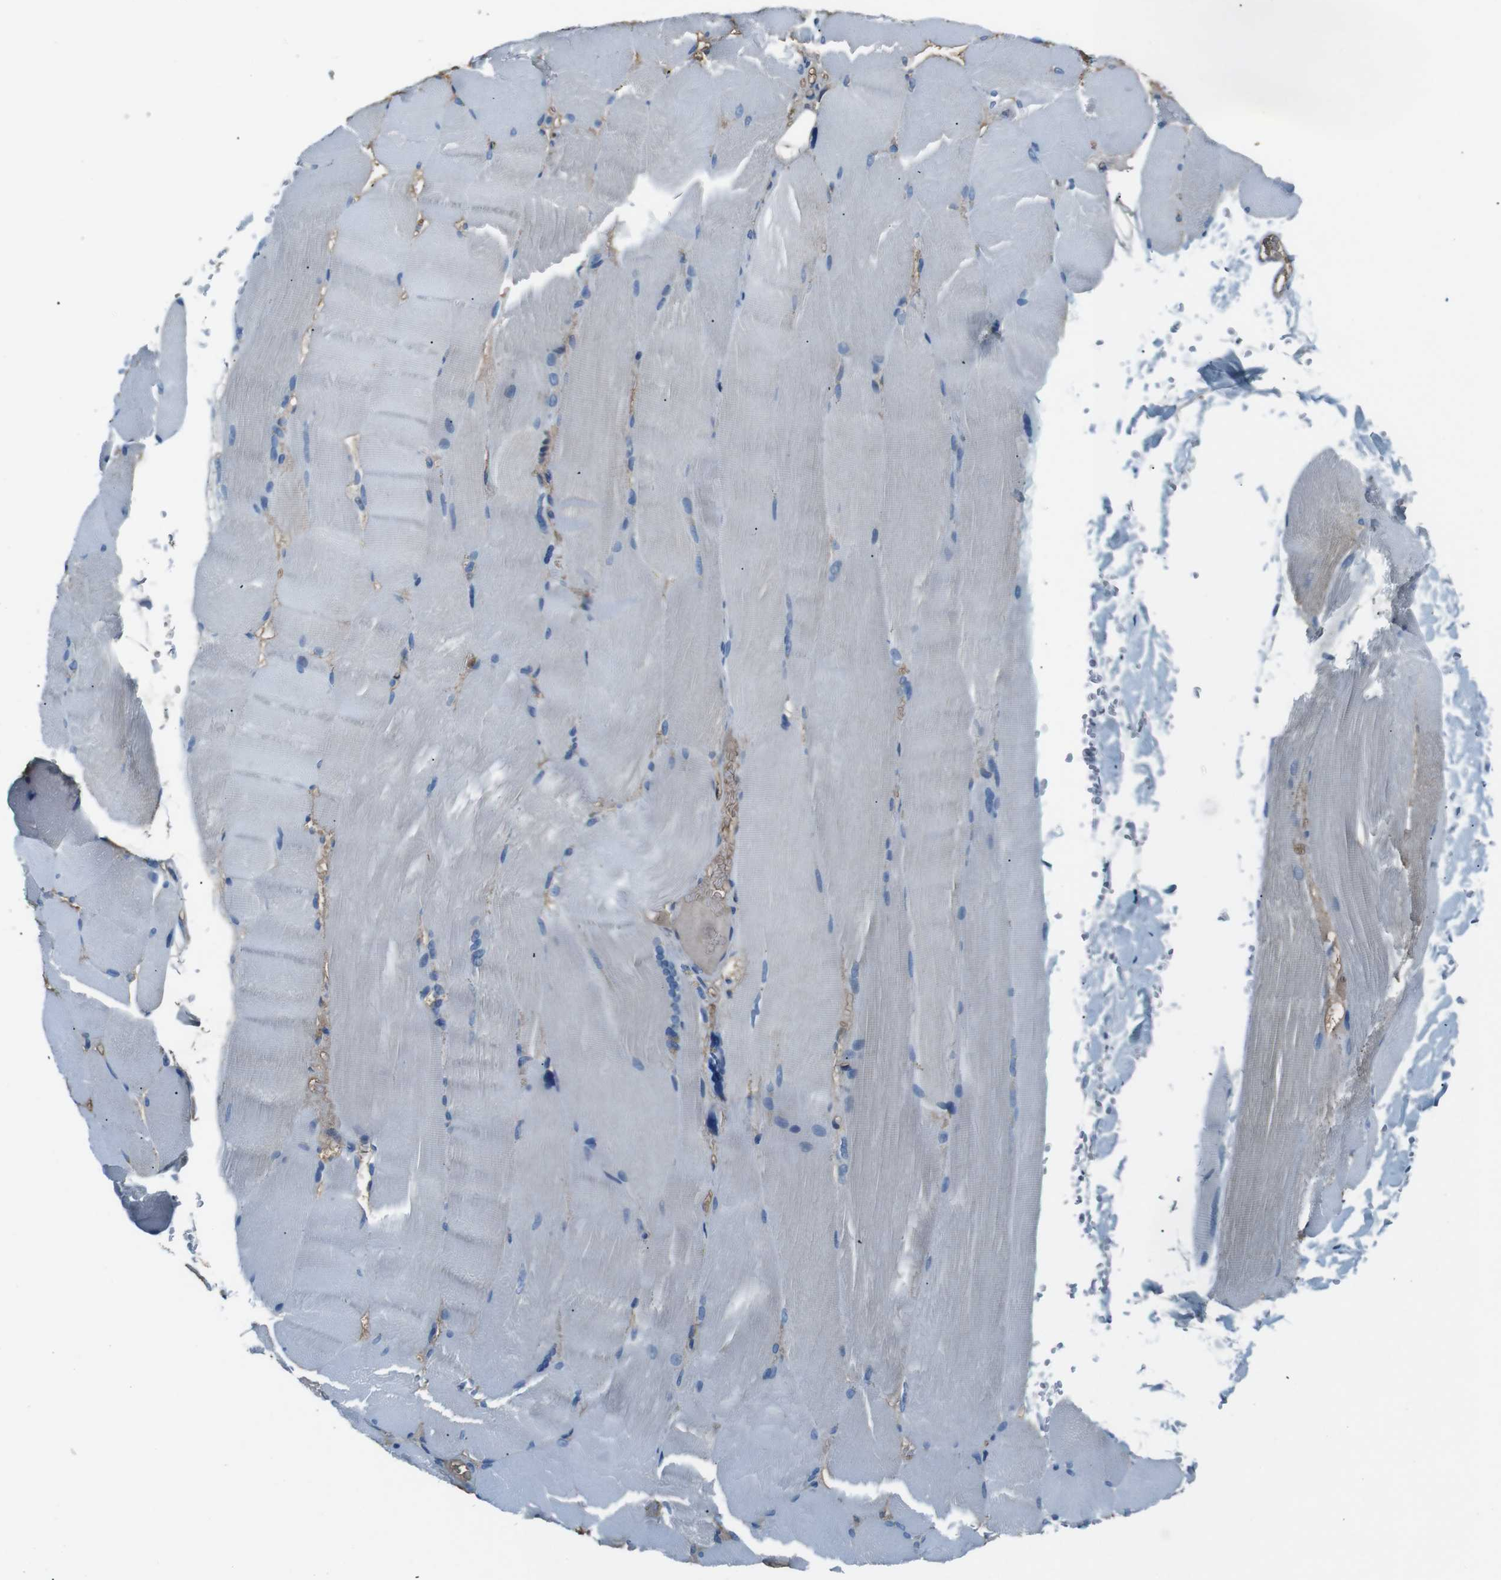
{"staining": {"intensity": "negative", "quantity": "none", "location": "none"}, "tissue": "skeletal muscle", "cell_type": "Myocytes", "image_type": "normal", "snomed": [{"axis": "morphology", "description": "Normal tissue, NOS"}, {"axis": "topography", "description": "Skin"}, {"axis": "topography", "description": "Skeletal muscle"}], "caption": "IHC of unremarkable skeletal muscle reveals no expression in myocytes.", "gene": "LEP", "patient": {"sex": "male", "age": 83}}